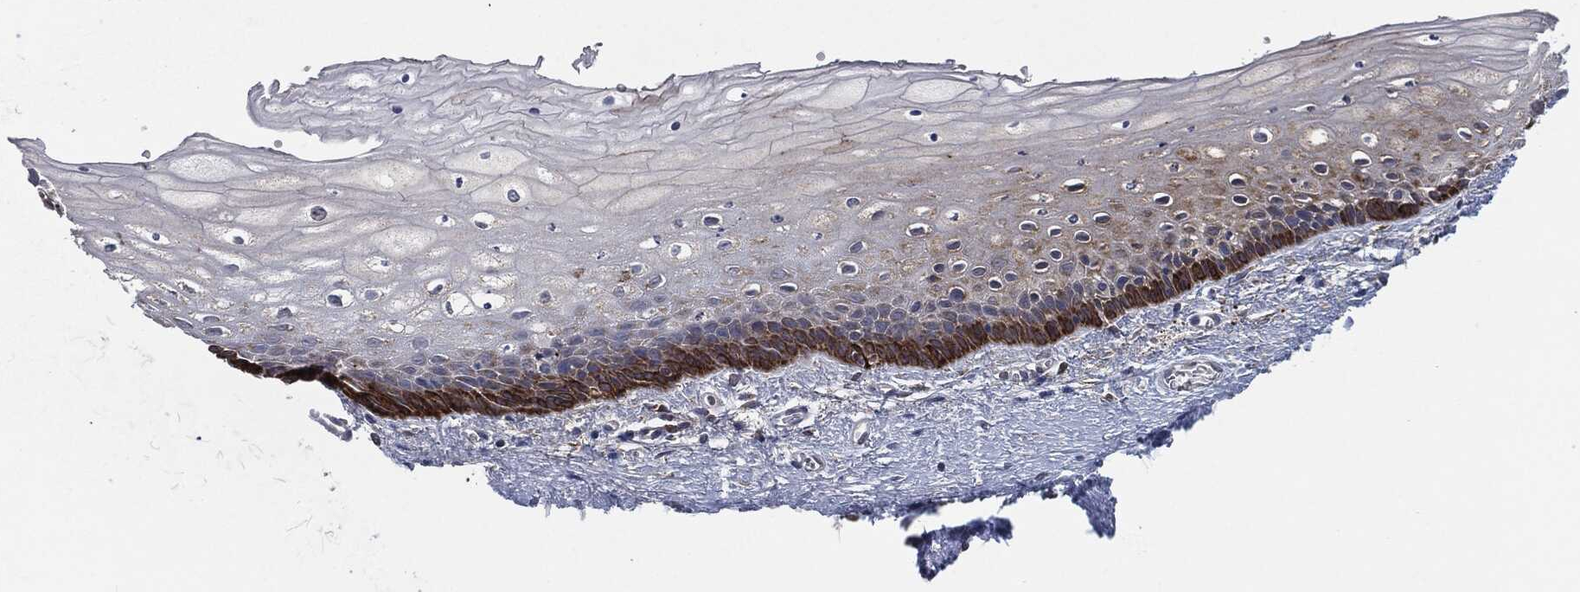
{"staining": {"intensity": "strong", "quantity": "<25%", "location": "cytoplasmic/membranous"}, "tissue": "vagina", "cell_type": "Squamous epithelial cells", "image_type": "normal", "snomed": [{"axis": "morphology", "description": "Normal tissue, NOS"}, {"axis": "topography", "description": "Vagina"}], "caption": "Immunohistochemical staining of normal human vagina shows medium levels of strong cytoplasmic/membranous expression in approximately <25% of squamous epithelial cells.", "gene": "TMEM11", "patient": {"sex": "female", "age": 32}}